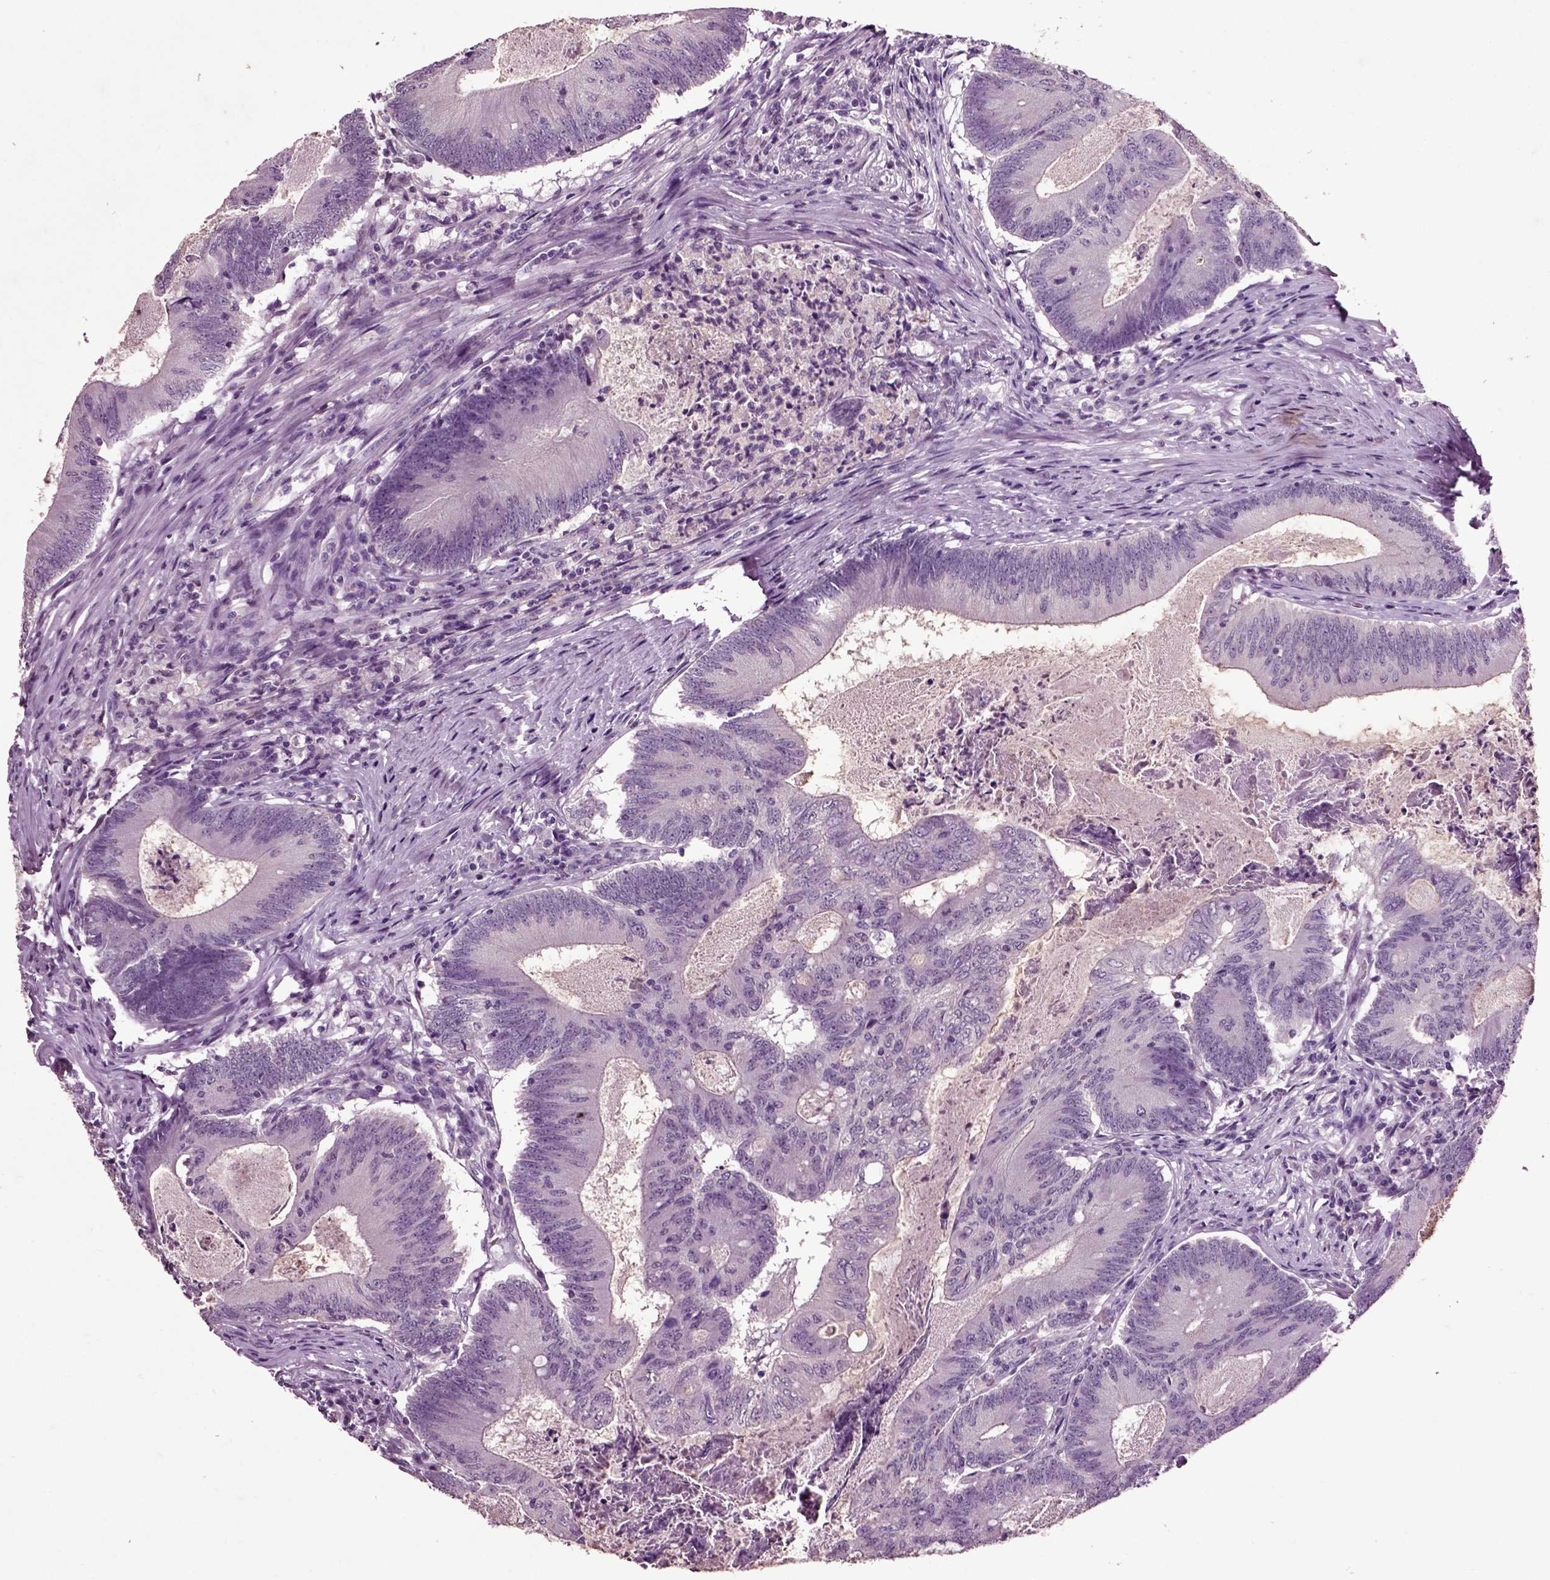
{"staining": {"intensity": "negative", "quantity": "none", "location": "none"}, "tissue": "colorectal cancer", "cell_type": "Tumor cells", "image_type": "cancer", "snomed": [{"axis": "morphology", "description": "Adenocarcinoma, NOS"}, {"axis": "topography", "description": "Colon"}], "caption": "Tumor cells are negative for brown protein staining in colorectal adenocarcinoma. (Immunohistochemistry (ihc), brightfield microscopy, high magnification).", "gene": "CRHR1", "patient": {"sex": "female", "age": 70}}